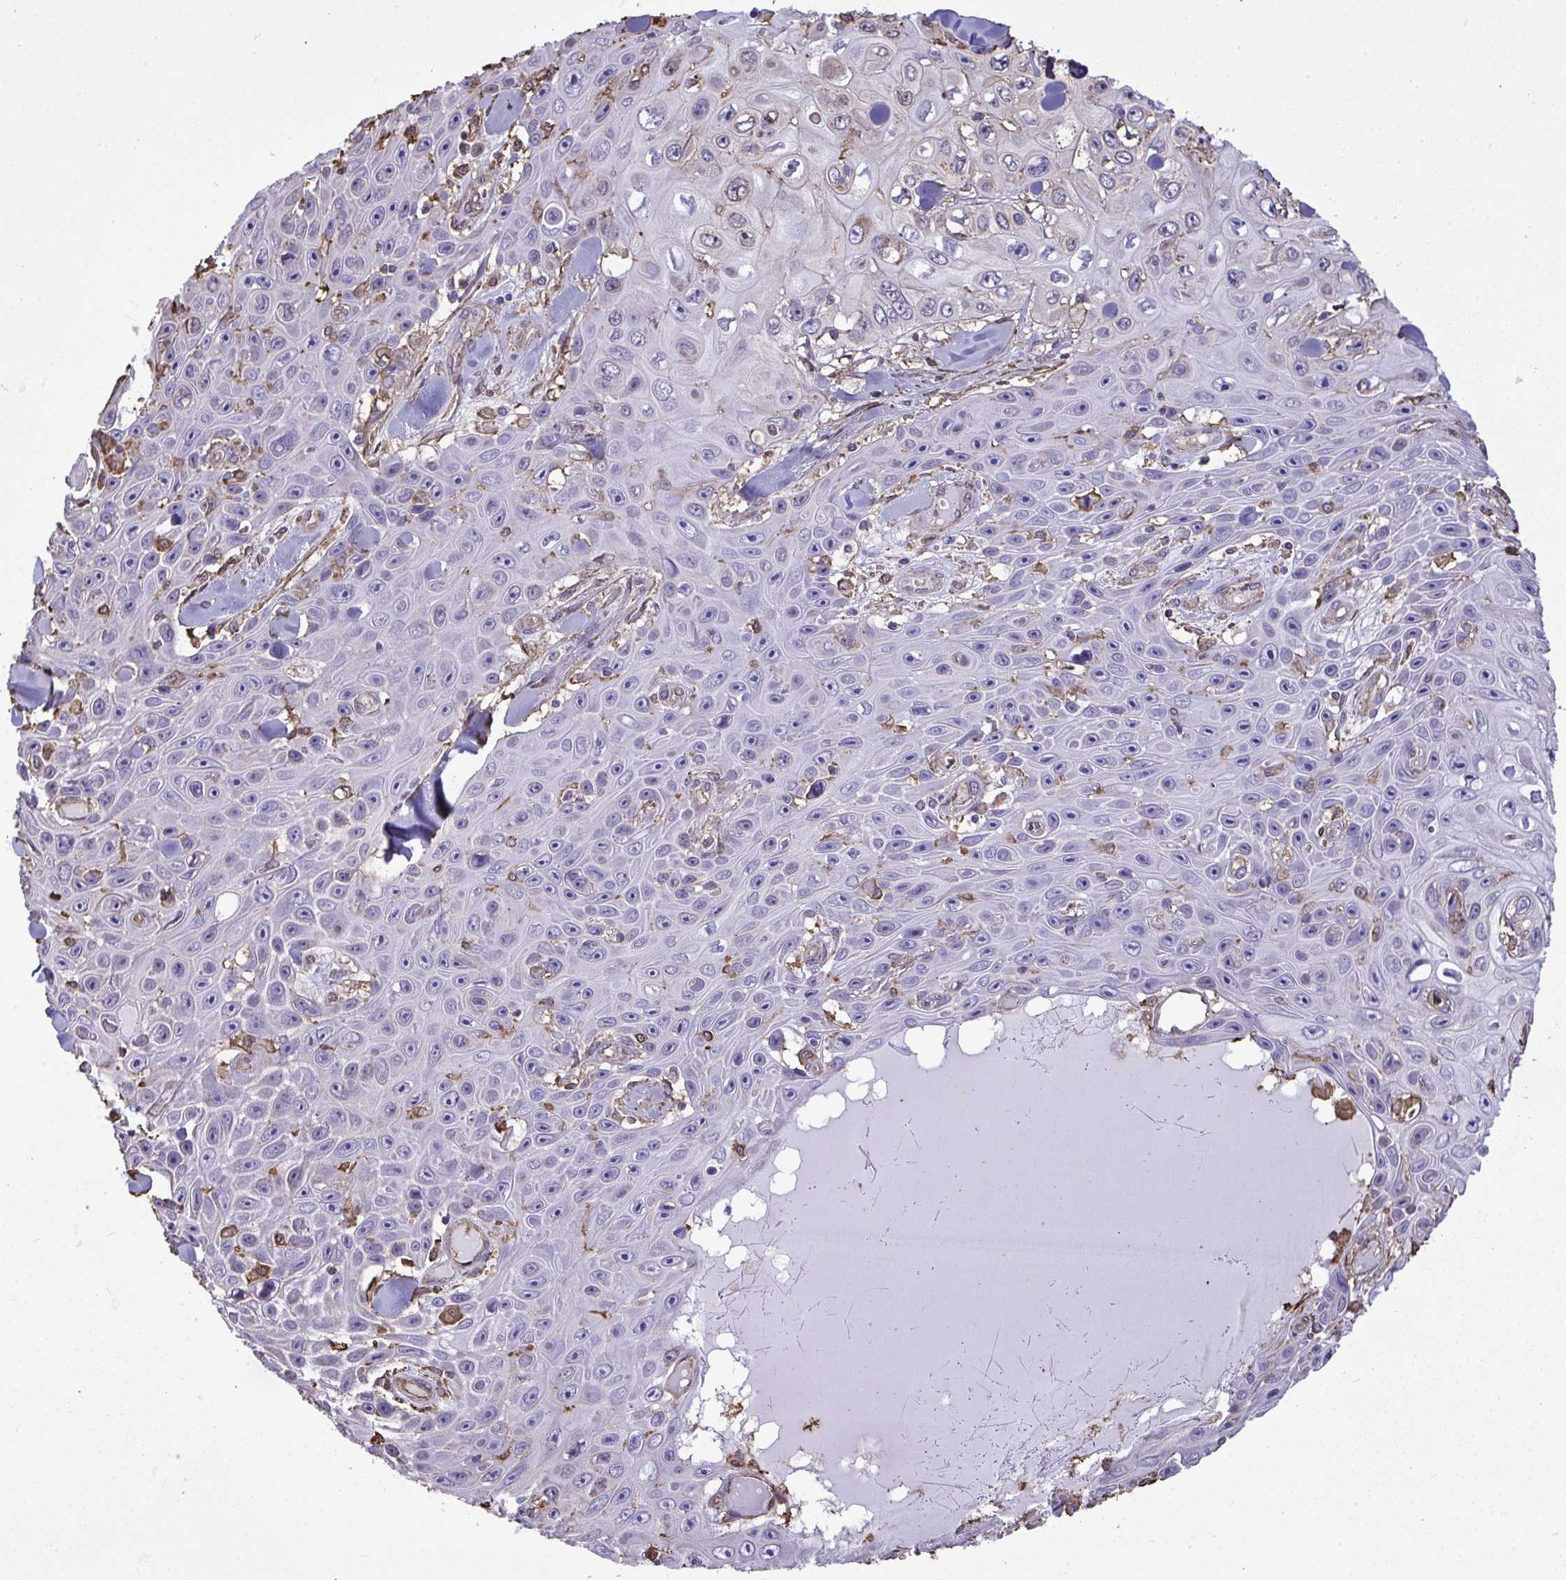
{"staining": {"intensity": "negative", "quantity": "none", "location": "none"}, "tissue": "skin cancer", "cell_type": "Tumor cells", "image_type": "cancer", "snomed": [{"axis": "morphology", "description": "Squamous cell carcinoma, NOS"}, {"axis": "topography", "description": "Skin"}], "caption": "Tumor cells show no significant positivity in squamous cell carcinoma (skin).", "gene": "ANXA5", "patient": {"sex": "male", "age": 82}}